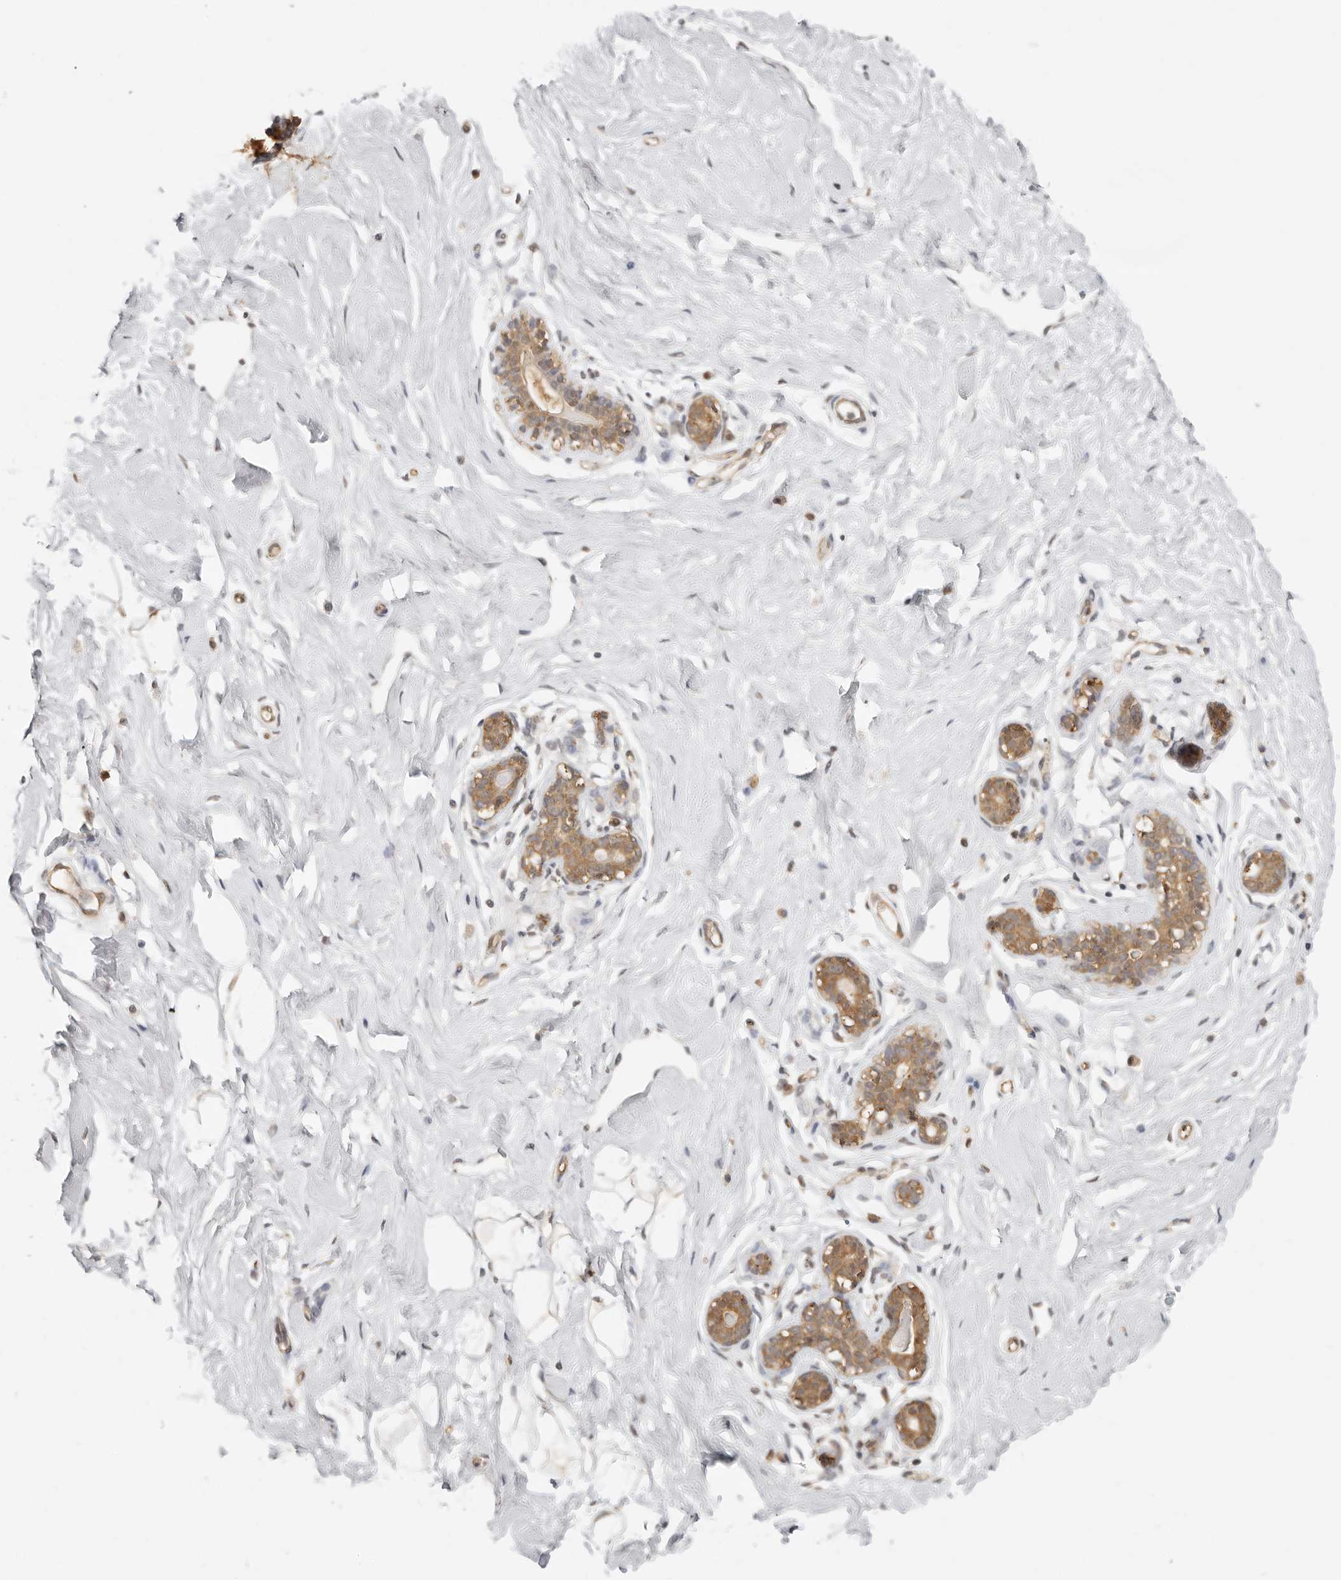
{"staining": {"intensity": "negative", "quantity": "none", "location": "none"}, "tissue": "breast", "cell_type": "Adipocytes", "image_type": "normal", "snomed": [{"axis": "morphology", "description": "Normal tissue, NOS"}, {"axis": "morphology", "description": "Adenoma, NOS"}, {"axis": "topography", "description": "Breast"}], "caption": "Normal breast was stained to show a protein in brown. There is no significant staining in adipocytes. (IHC, brightfield microscopy, high magnification).", "gene": "PSMA5", "patient": {"sex": "female", "age": 23}}